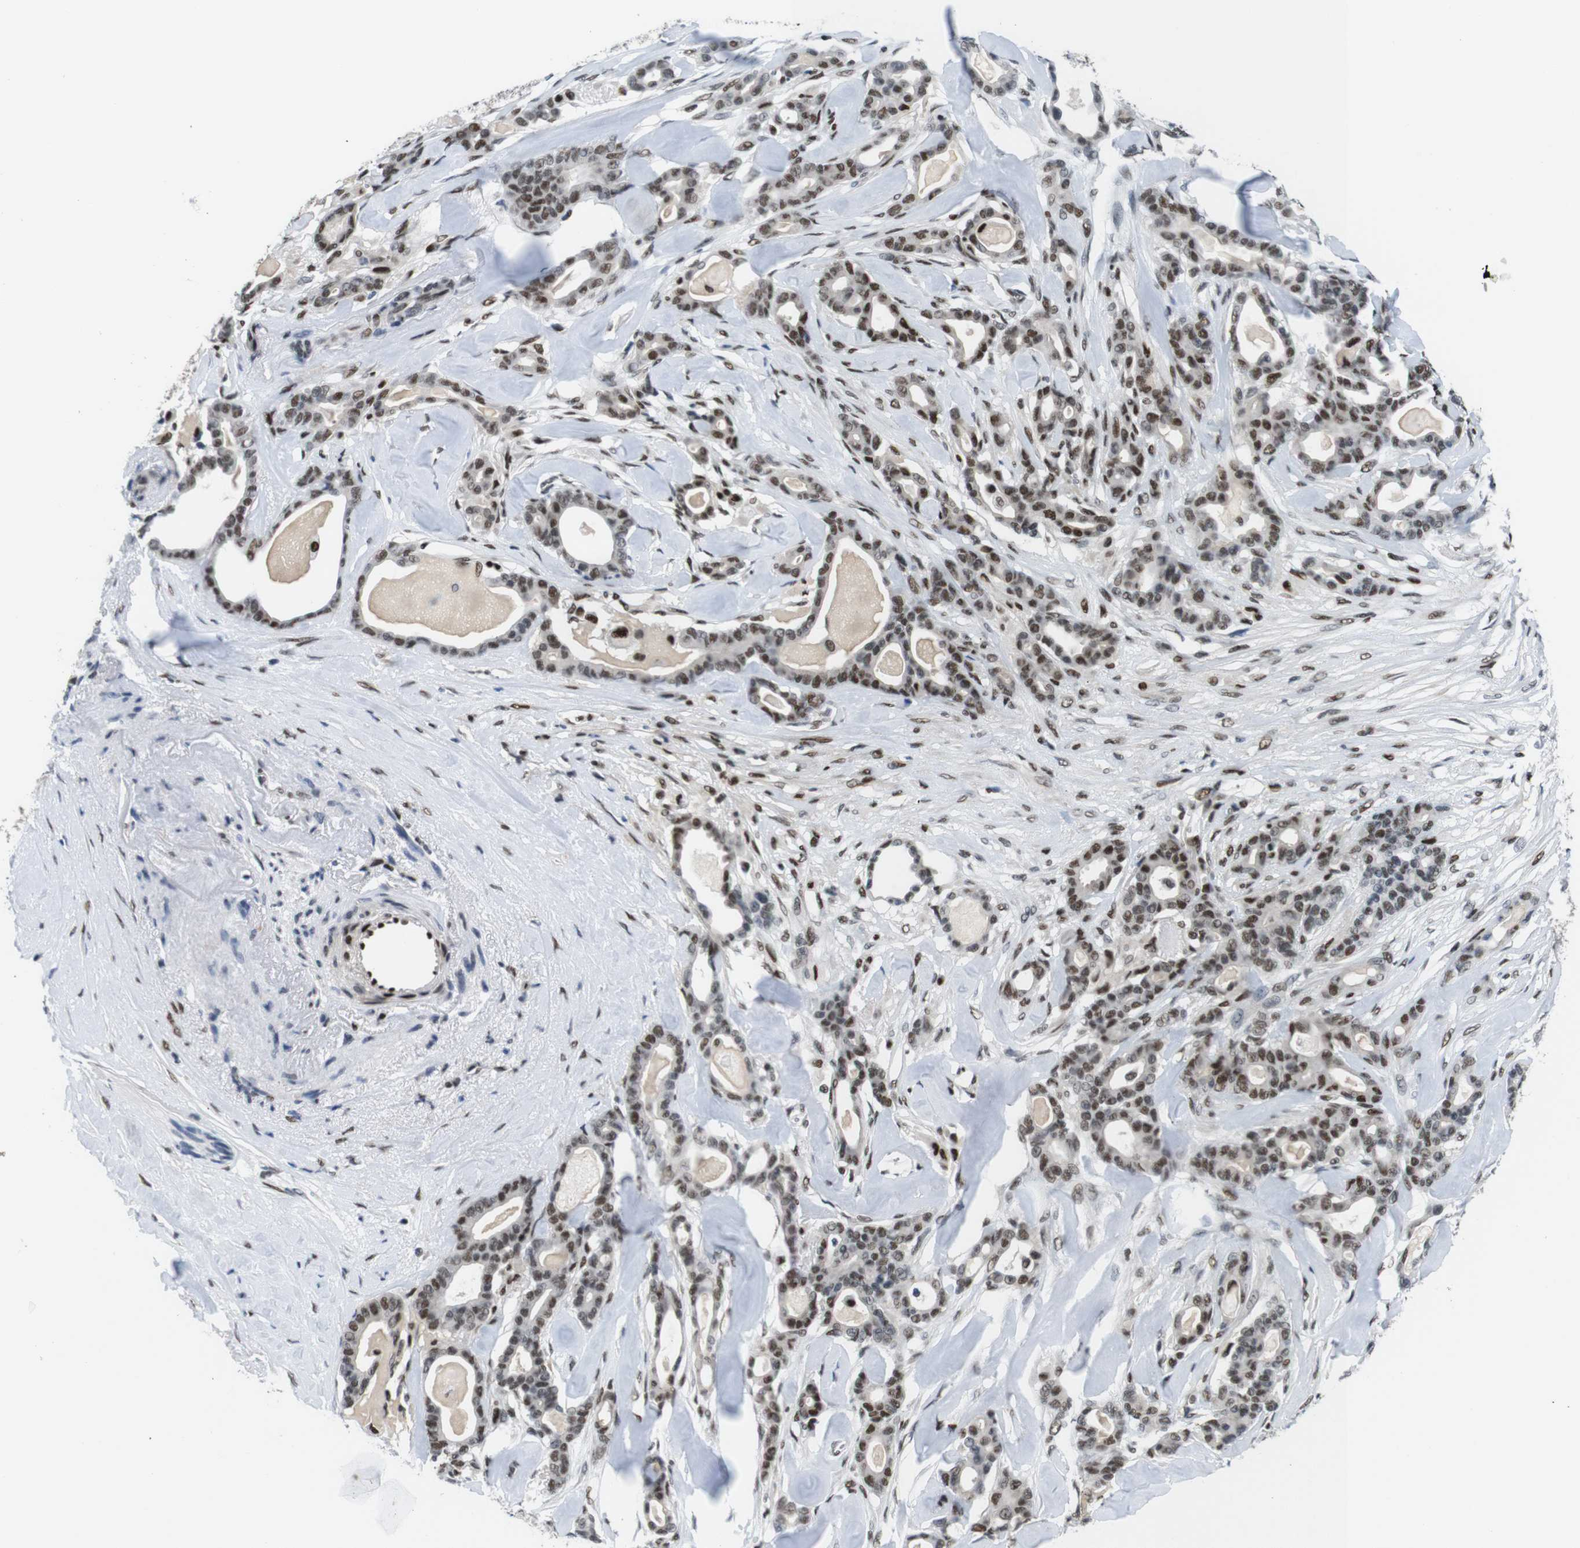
{"staining": {"intensity": "moderate", "quantity": ">75%", "location": "nuclear"}, "tissue": "pancreatic cancer", "cell_type": "Tumor cells", "image_type": "cancer", "snomed": [{"axis": "morphology", "description": "Adenocarcinoma, NOS"}, {"axis": "topography", "description": "Pancreas"}], "caption": "Immunohistochemical staining of adenocarcinoma (pancreatic) displays medium levels of moderate nuclear protein staining in approximately >75% of tumor cells.", "gene": "PSME3", "patient": {"sex": "male", "age": 63}}